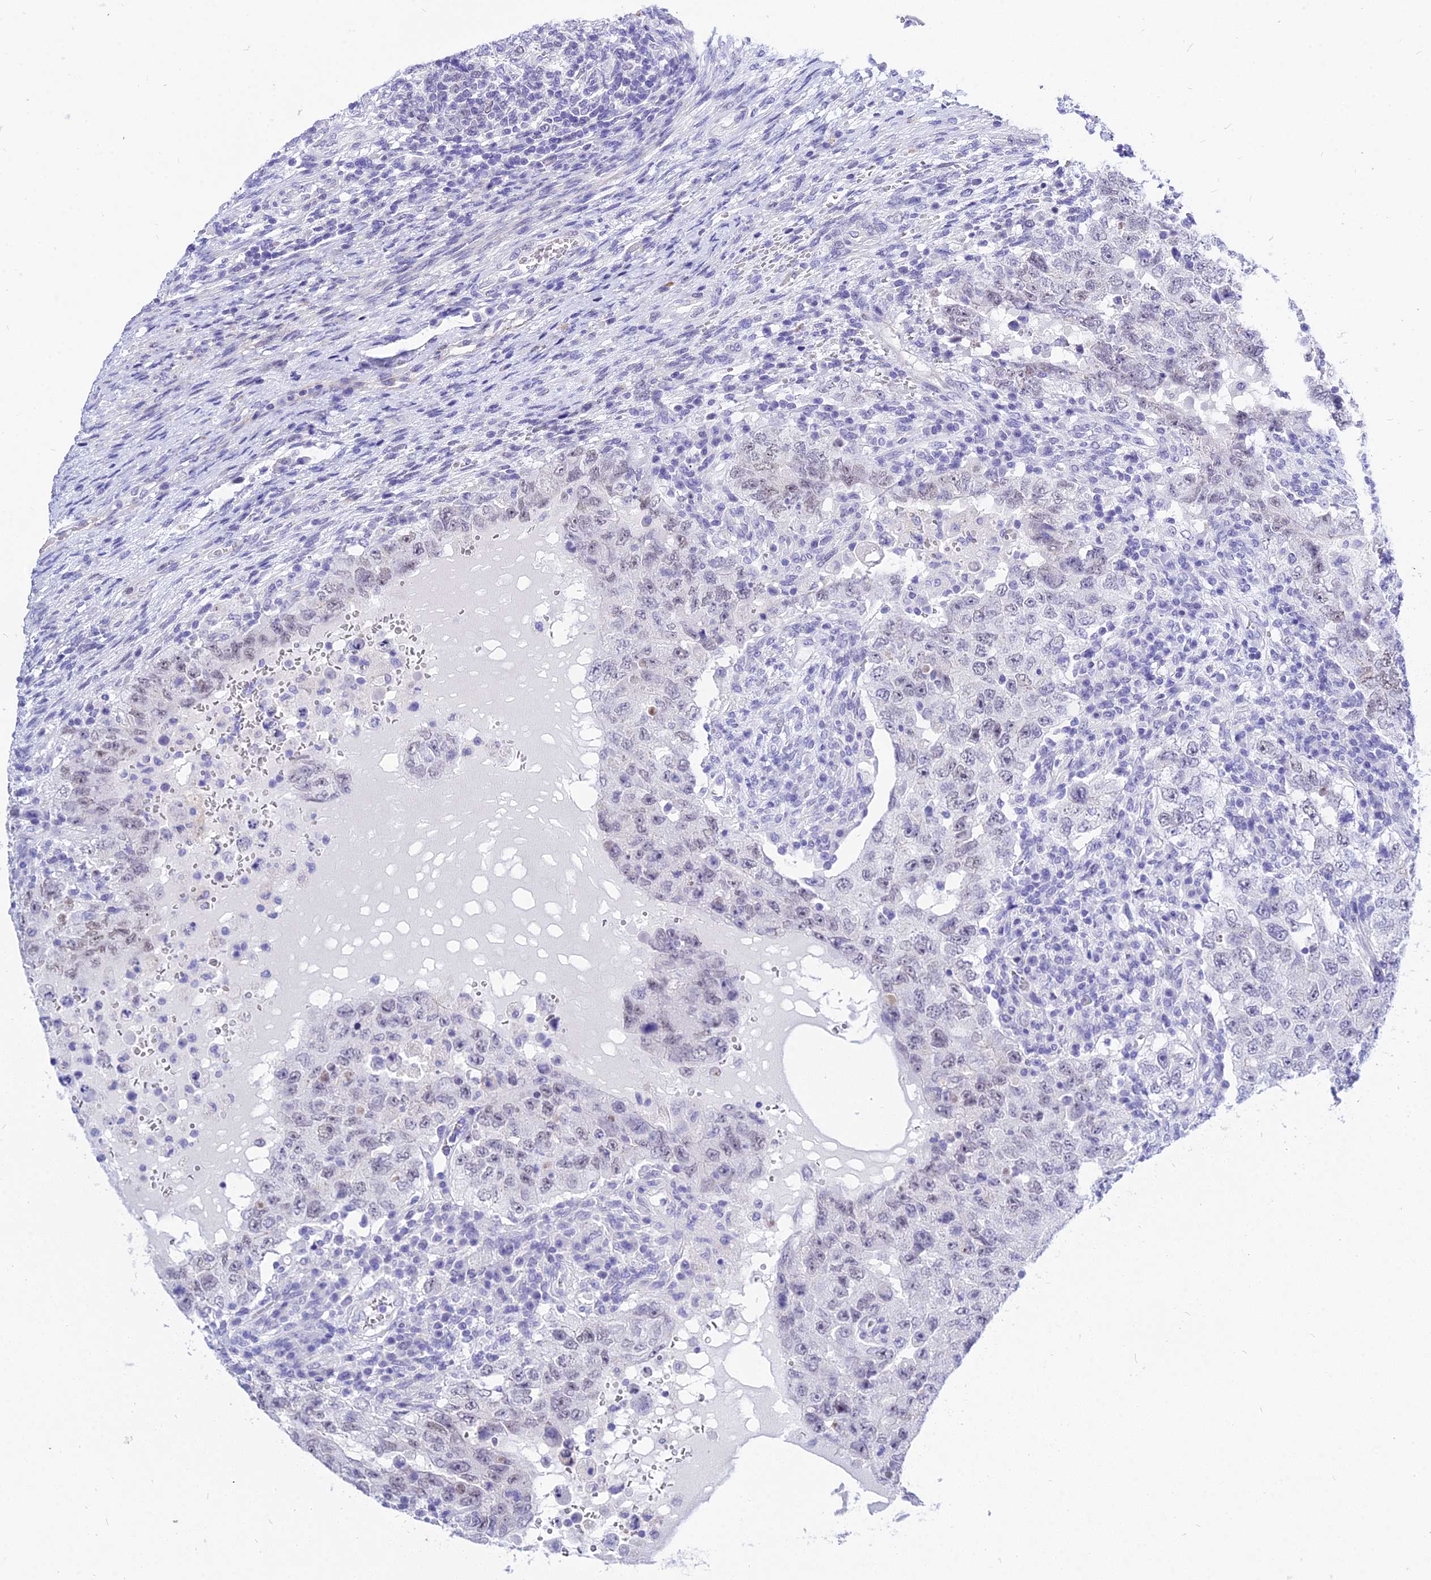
{"staining": {"intensity": "weak", "quantity": "<25%", "location": "nuclear"}, "tissue": "testis cancer", "cell_type": "Tumor cells", "image_type": "cancer", "snomed": [{"axis": "morphology", "description": "Carcinoma, Embryonal, NOS"}, {"axis": "topography", "description": "Testis"}], "caption": "Immunohistochemistry micrograph of neoplastic tissue: human testis cancer (embryonal carcinoma) stained with DAB demonstrates no significant protein expression in tumor cells.", "gene": "DEFB107A", "patient": {"sex": "male", "age": 26}}